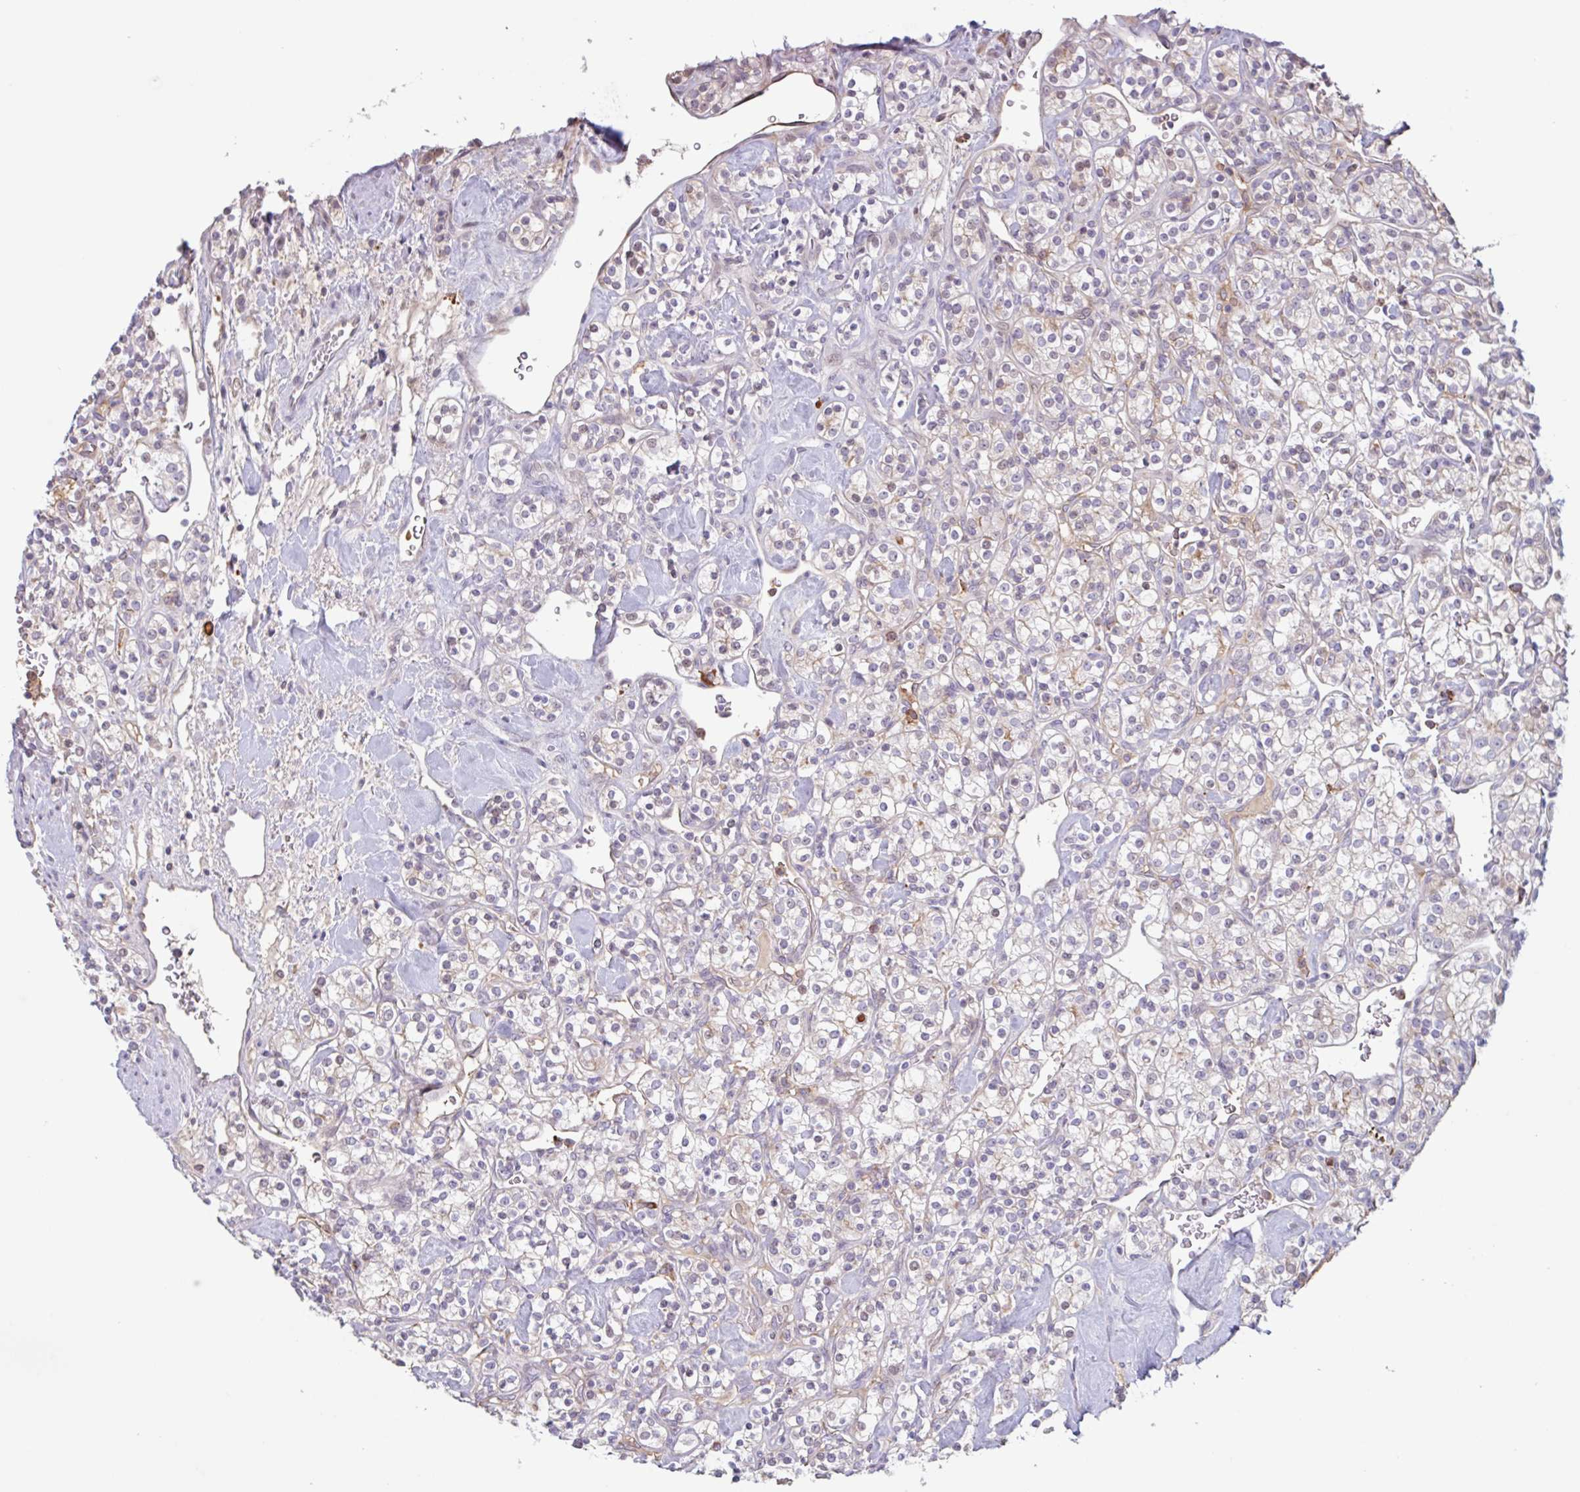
{"staining": {"intensity": "weak", "quantity": "<25%", "location": "cytoplasmic/membranous"}, "tissue": "renal cancer", "cell_type": "Tumor cells", "image_type": "cancer", "snomed": [{"axis": "morphology", "description": "Adenocarcinoma, NOS"}, {"axis": "topography", "description": "Kidney"}], "caption": "Tumor cells are negative for protein expression in human renal cancer.", "gene": "TAF1D", "patient": {"sex": "male", "age": 77}}